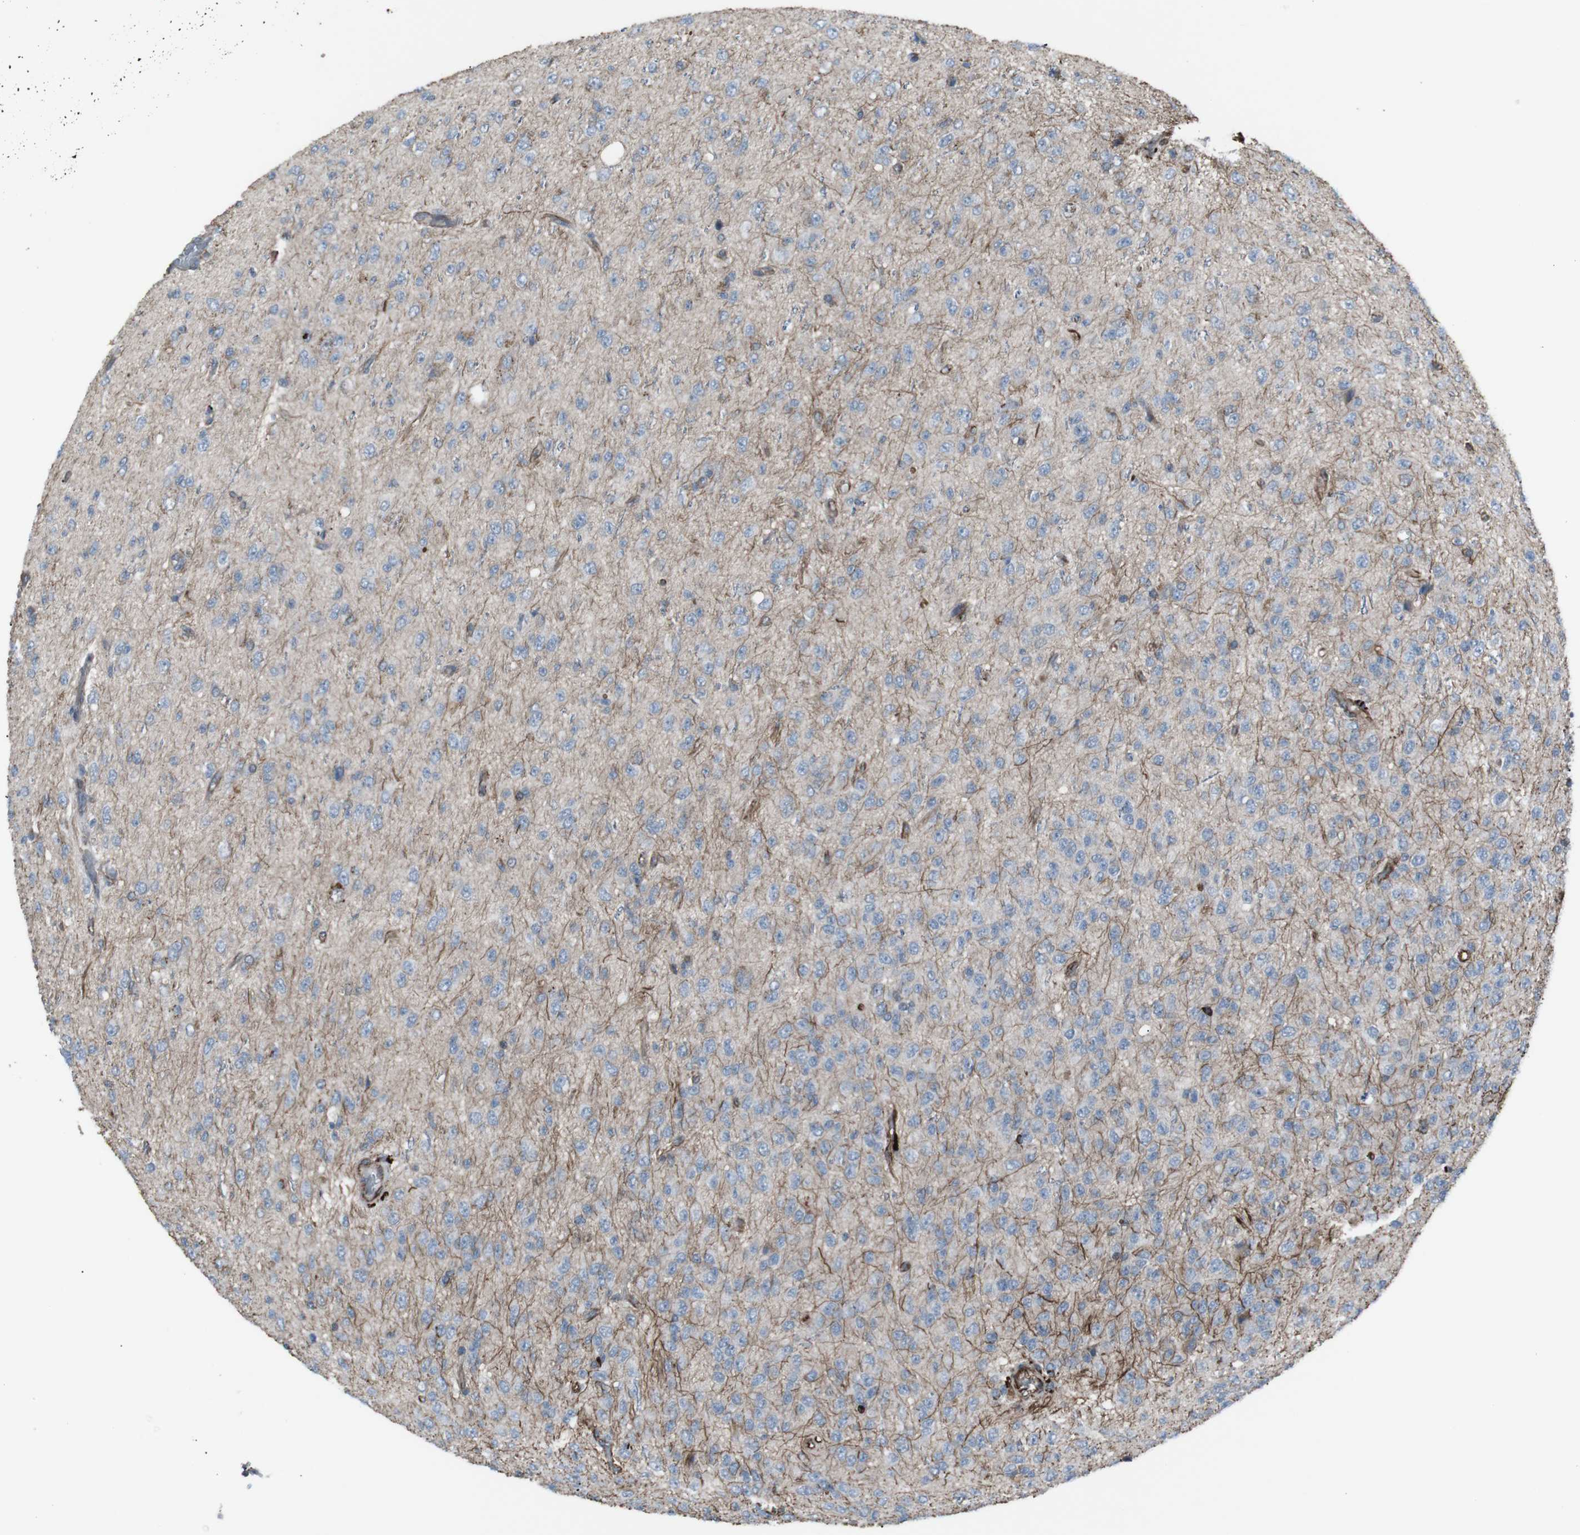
{"staining": {"intensity": "negative", "quantity": "none", "location": "none"}, "tissue": "glioma", "cell_type": "Tumor cells", "image_type": "cancer", "snomed": [{"axis": "morphology", "description": "Glioma, malignant, High grade"}, {"axis": "topography", "description": "pancreas cauda"}], "caption": "Immunohistochemical staining of glioma displays no significant expression in tumor cells.", "gene": "TMEM141", "patient": {"sex": "male", "age": 60}}